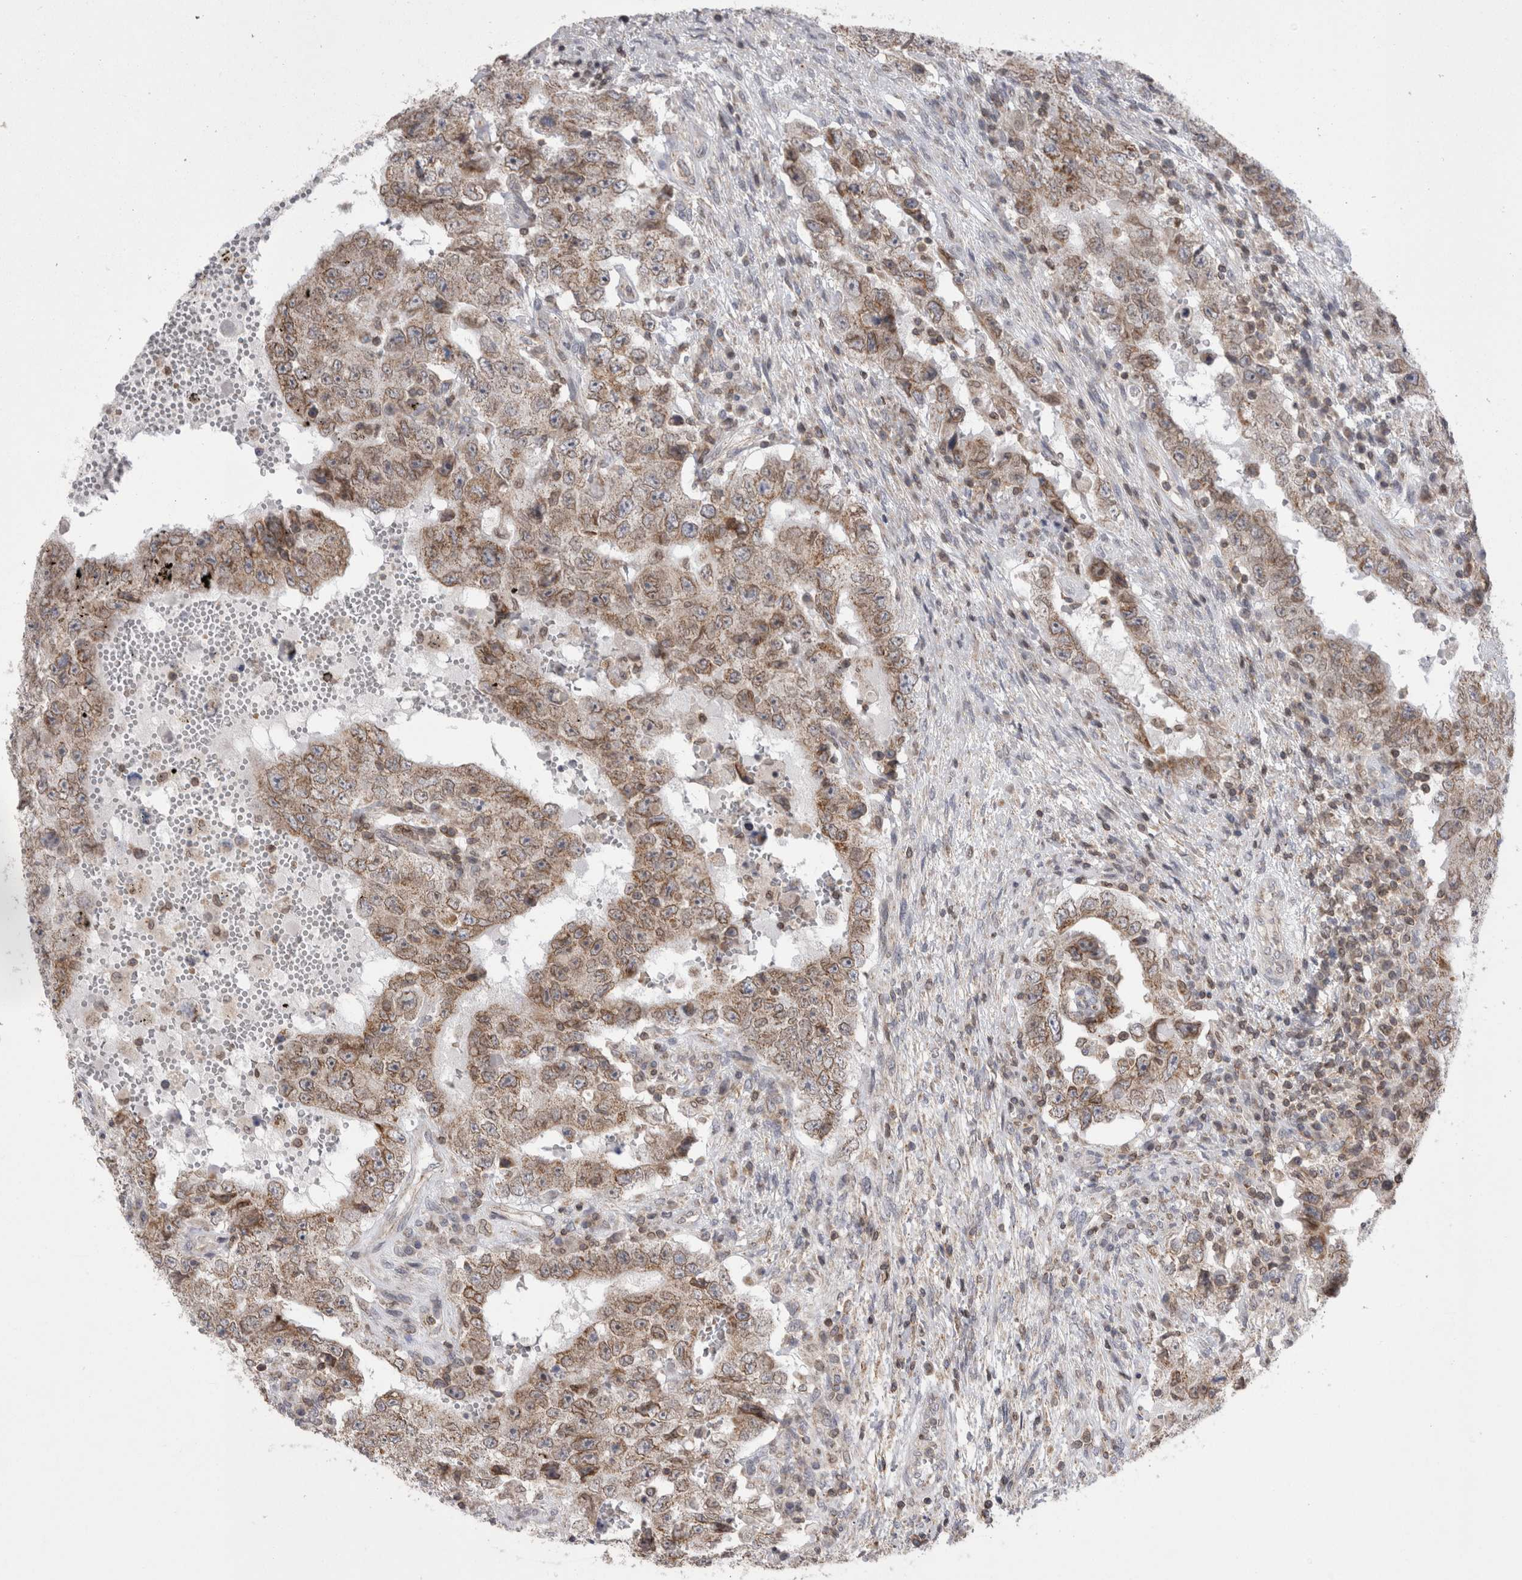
{"staining": {"intensity": "moderate", "quantity": "25%-75%", "location": "cytoplasmic/membranous"}, "tissue": "testis cancer", "cell_type": "Tumor cells", "image_type": "cancer", "snomed": [{"axis": "morphology", "description": "Carcinoma, Embryonal, NOS"}, {"axis": "topography", "description": "Testis"}], "caption": "Moderate cytoplasmic/membranous positivity is identified in approximately 25%-75% of tumor cells in testis embryonal carcinoma.", "gene": "DARS2", "patient": {"sex": "male", "age": 26}}